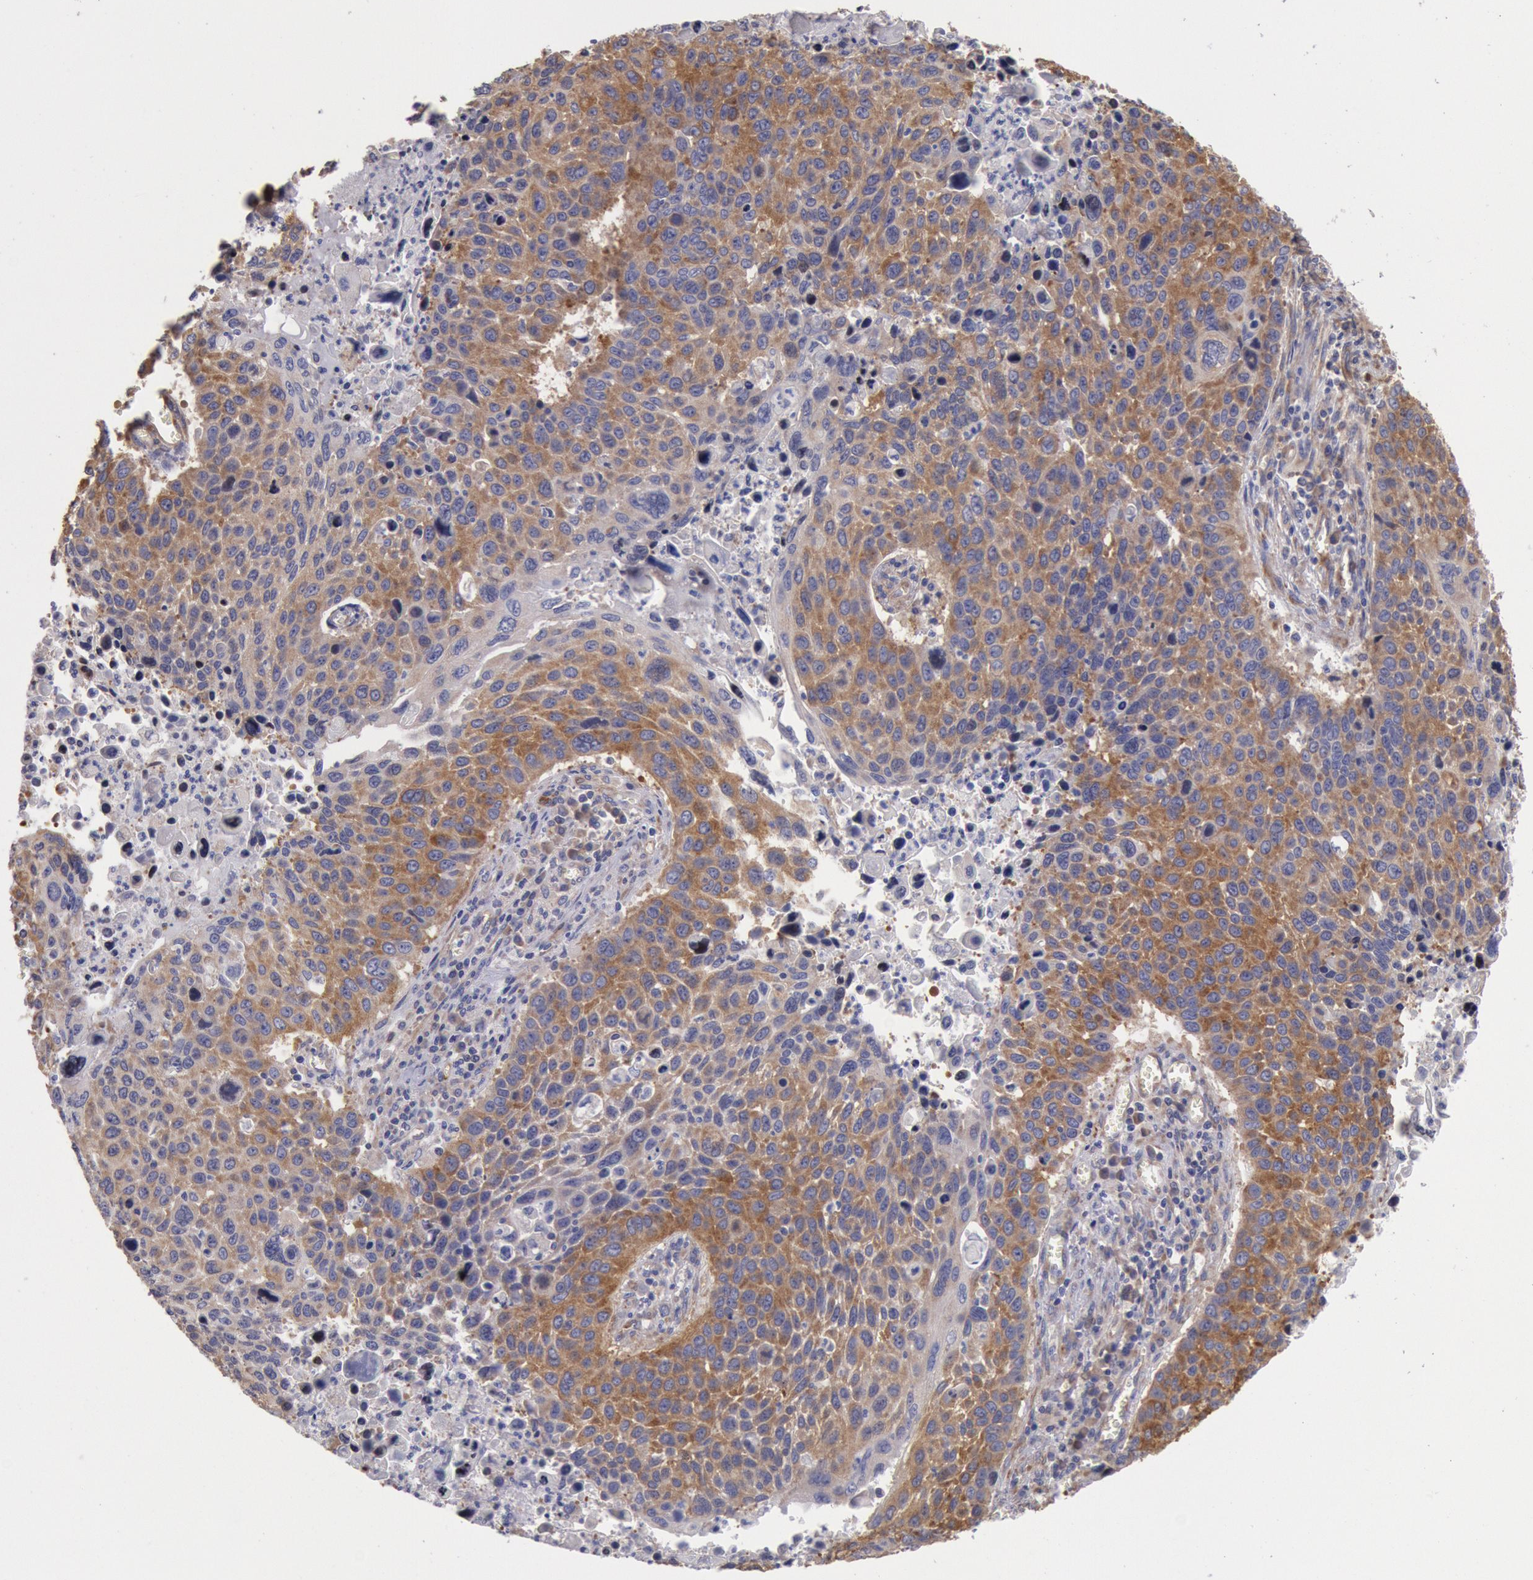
{"staining": {"intensity": "moderate", "quantity": ">75%", "location": "cytoplasmic/membranous"}, "tissue": "lung cancer", "cell_type": "Tumor cells", "image_type": "cancer", "snomed": [{"axis": "morphology", "description": "Squamous cell carcinoma, NOS"}, {"axis": "topography", "description": "Lung"}], "caption": "Squamous cell carcinoma (lung) stained with a brown dye shows moderate cytoplasmic/membranous positive positivity in approximately >75% of tumor cells.", "gene": "DRG1", "patient": {"sex": "male", "age": 68}}